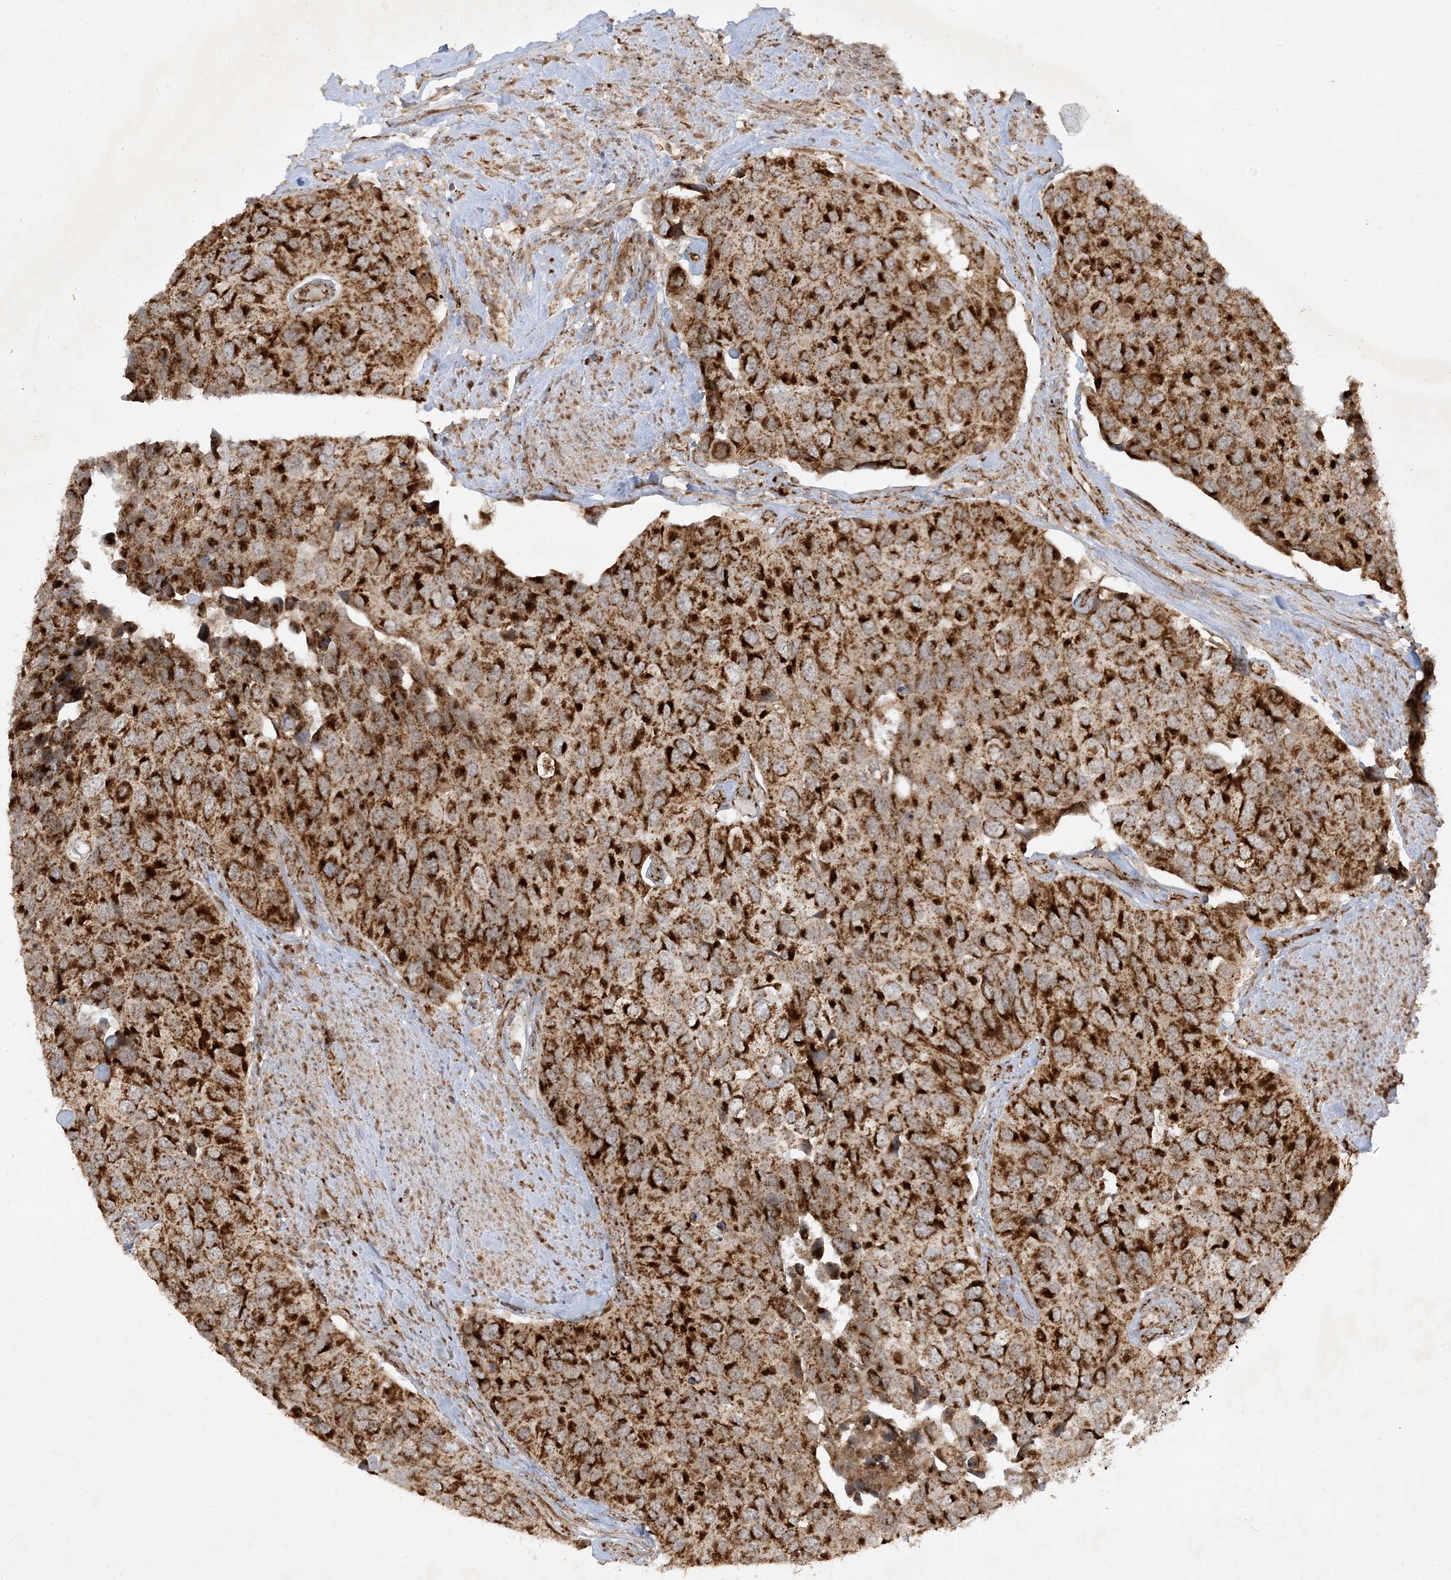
{"staining": {"intensity": "strong", "quantity": ">75%", "location": "cytoplasmic/membranous"}, "tissue": "urothelial cancer", "cell_type": "Tumor cells", "image_type": "cancer", "snomed": [{"axis": "morphology", "description": "Urothelial carcinoma, High grade"}, {"axis": "topography", "description": "Urinary bladder"}], "caption": "Immunohistochemical staining of urothelial cancer displays high levels of strong cytoplasmic/membranous expression in approximately >75% of tumor cells.", "gene": "NDUFAF3", "patient": {"sex": "male", "age": 74}}